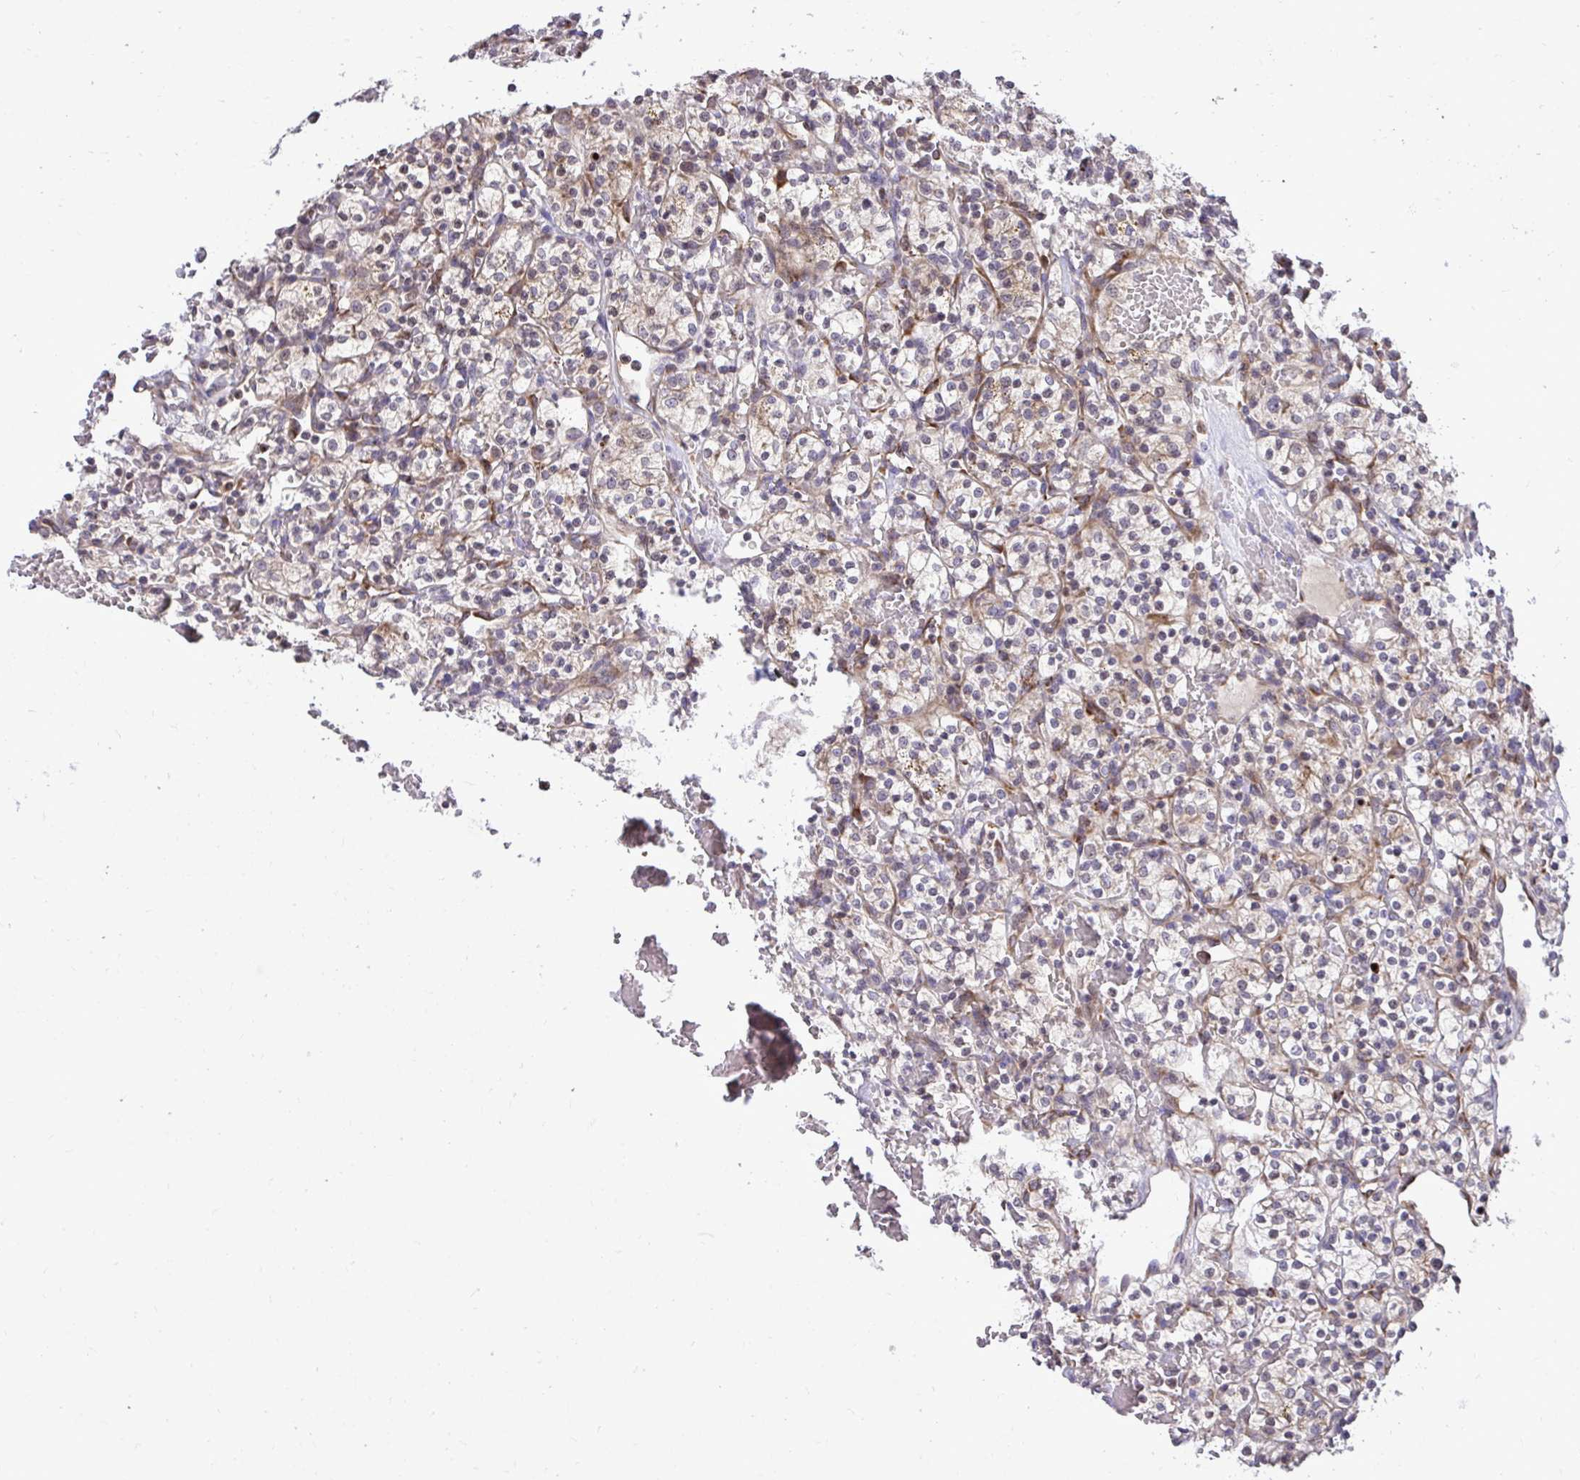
{"staining": {"intensity": "weak", "quantity": "25%-75%", "location": "cytoplasmic/membranous"}, "tissue": "renal cancer", "cell_type": "Tumor cells", "image_type": "cancer", "snomed": [{"axis": "morphology", "description": "Adenocarcinoma, NOS"}, {"axis": "topography", "description": "Kidney"}], "caption": "DAB immunohistochemical staining of human renal cancer (adenocarcinoma) reveals weak cytoplasmic/membranous protein staining in approximately 25%-75% of tumor cells. (DAB IHC with brightfield microscopy, high magnification).", "gene": "METTL9", "patient": {"sex": "female", "age": 60}}